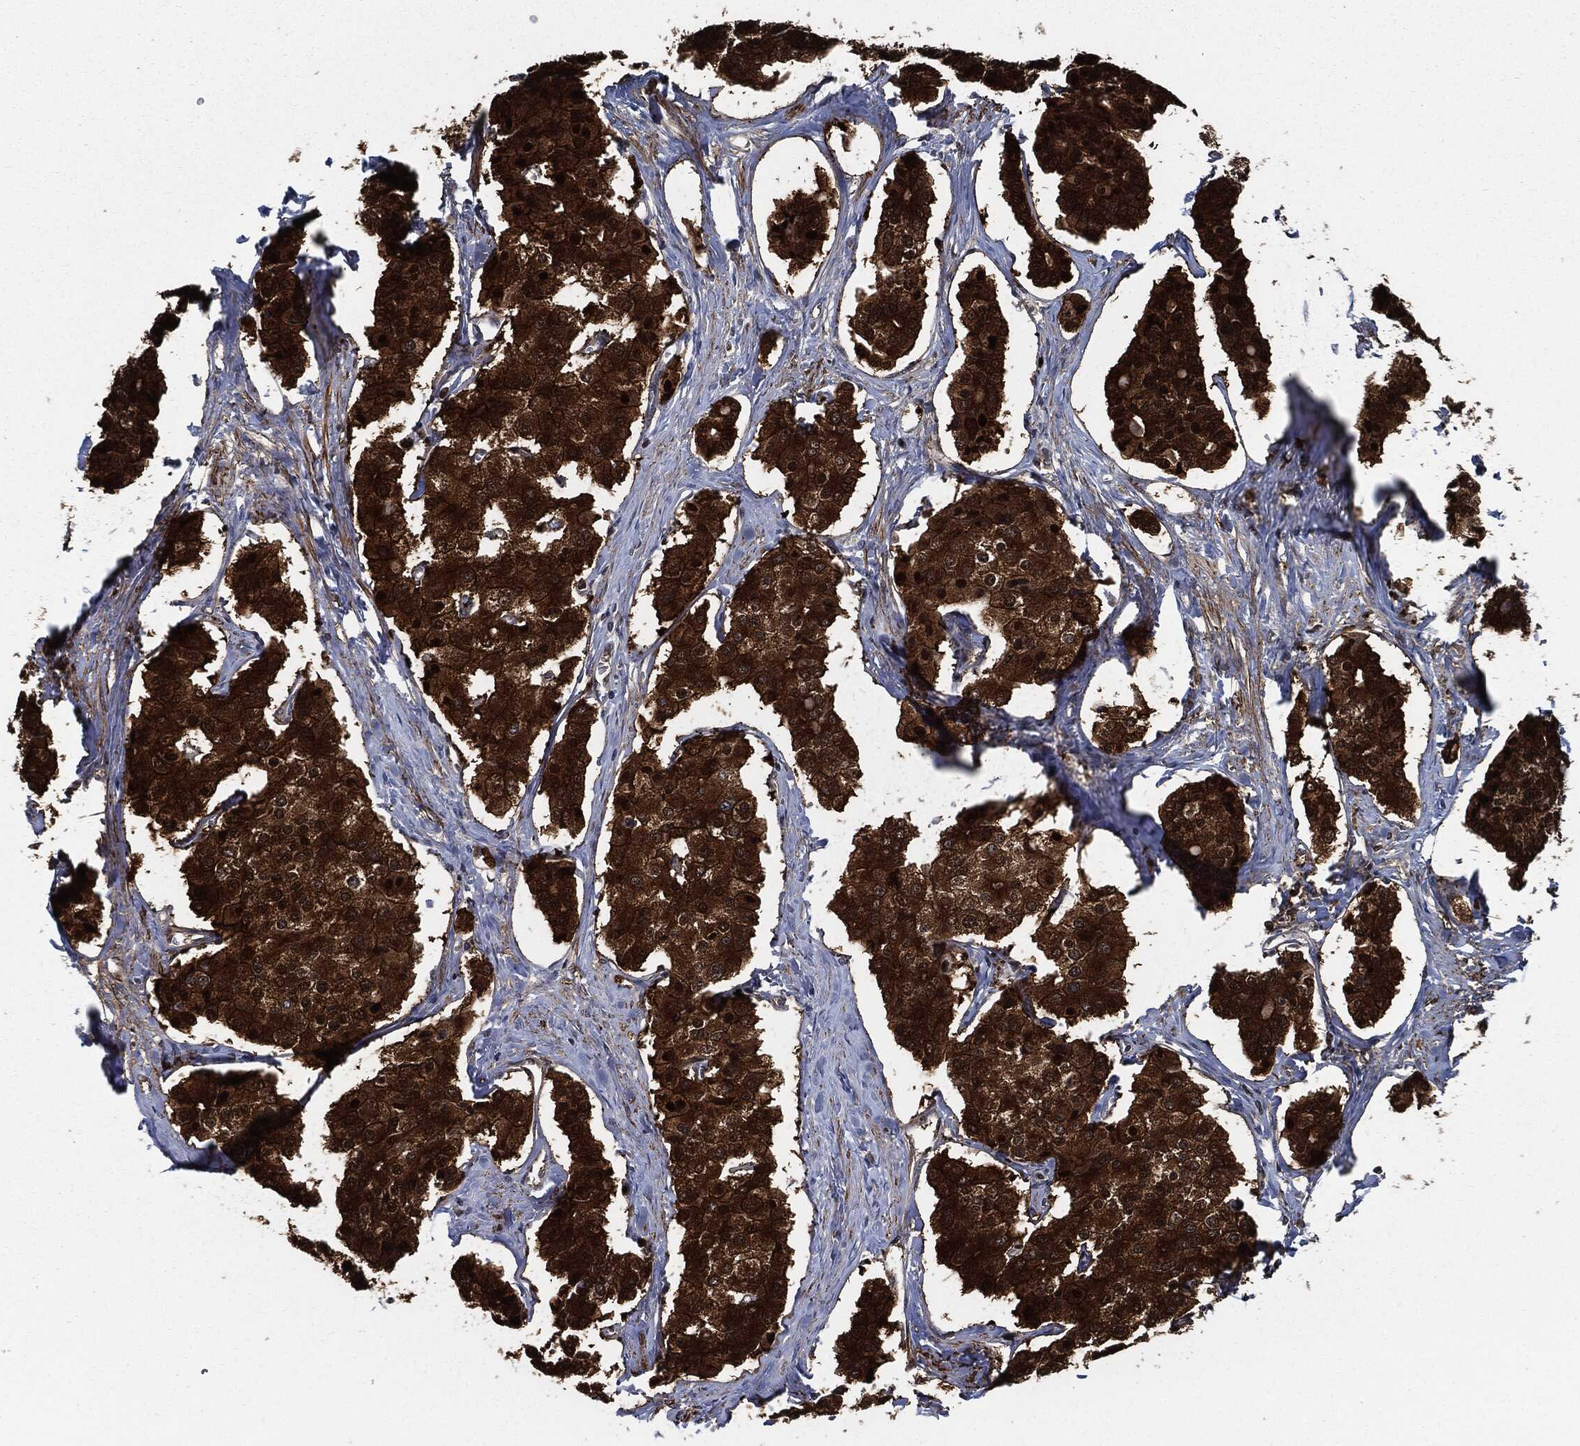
{"staining": {"intensity": "strong", "quantity": ">75%", "location": "cytoplasmic/membranous,nuclear"}, "tissue": "carcinoid", "cell_type": "Tumor cells", "image_type": "cancer", "snomed": [{"axis": "morphology", "description": "Carcinoid, malignant, NOS"}, {"axis": "topography", "description": "Small intestine"}], "caption": "IHC of human carcinoid reveals high levels of strong cytoplasmic/membranous and nuclear expression in approximately >75% of tumor cells. Immunohistochemistry stains the protein in brown and the nuclei are stained blue.", "gene": "PRDX2", "patient": {"sex": "female", "age": 65}}